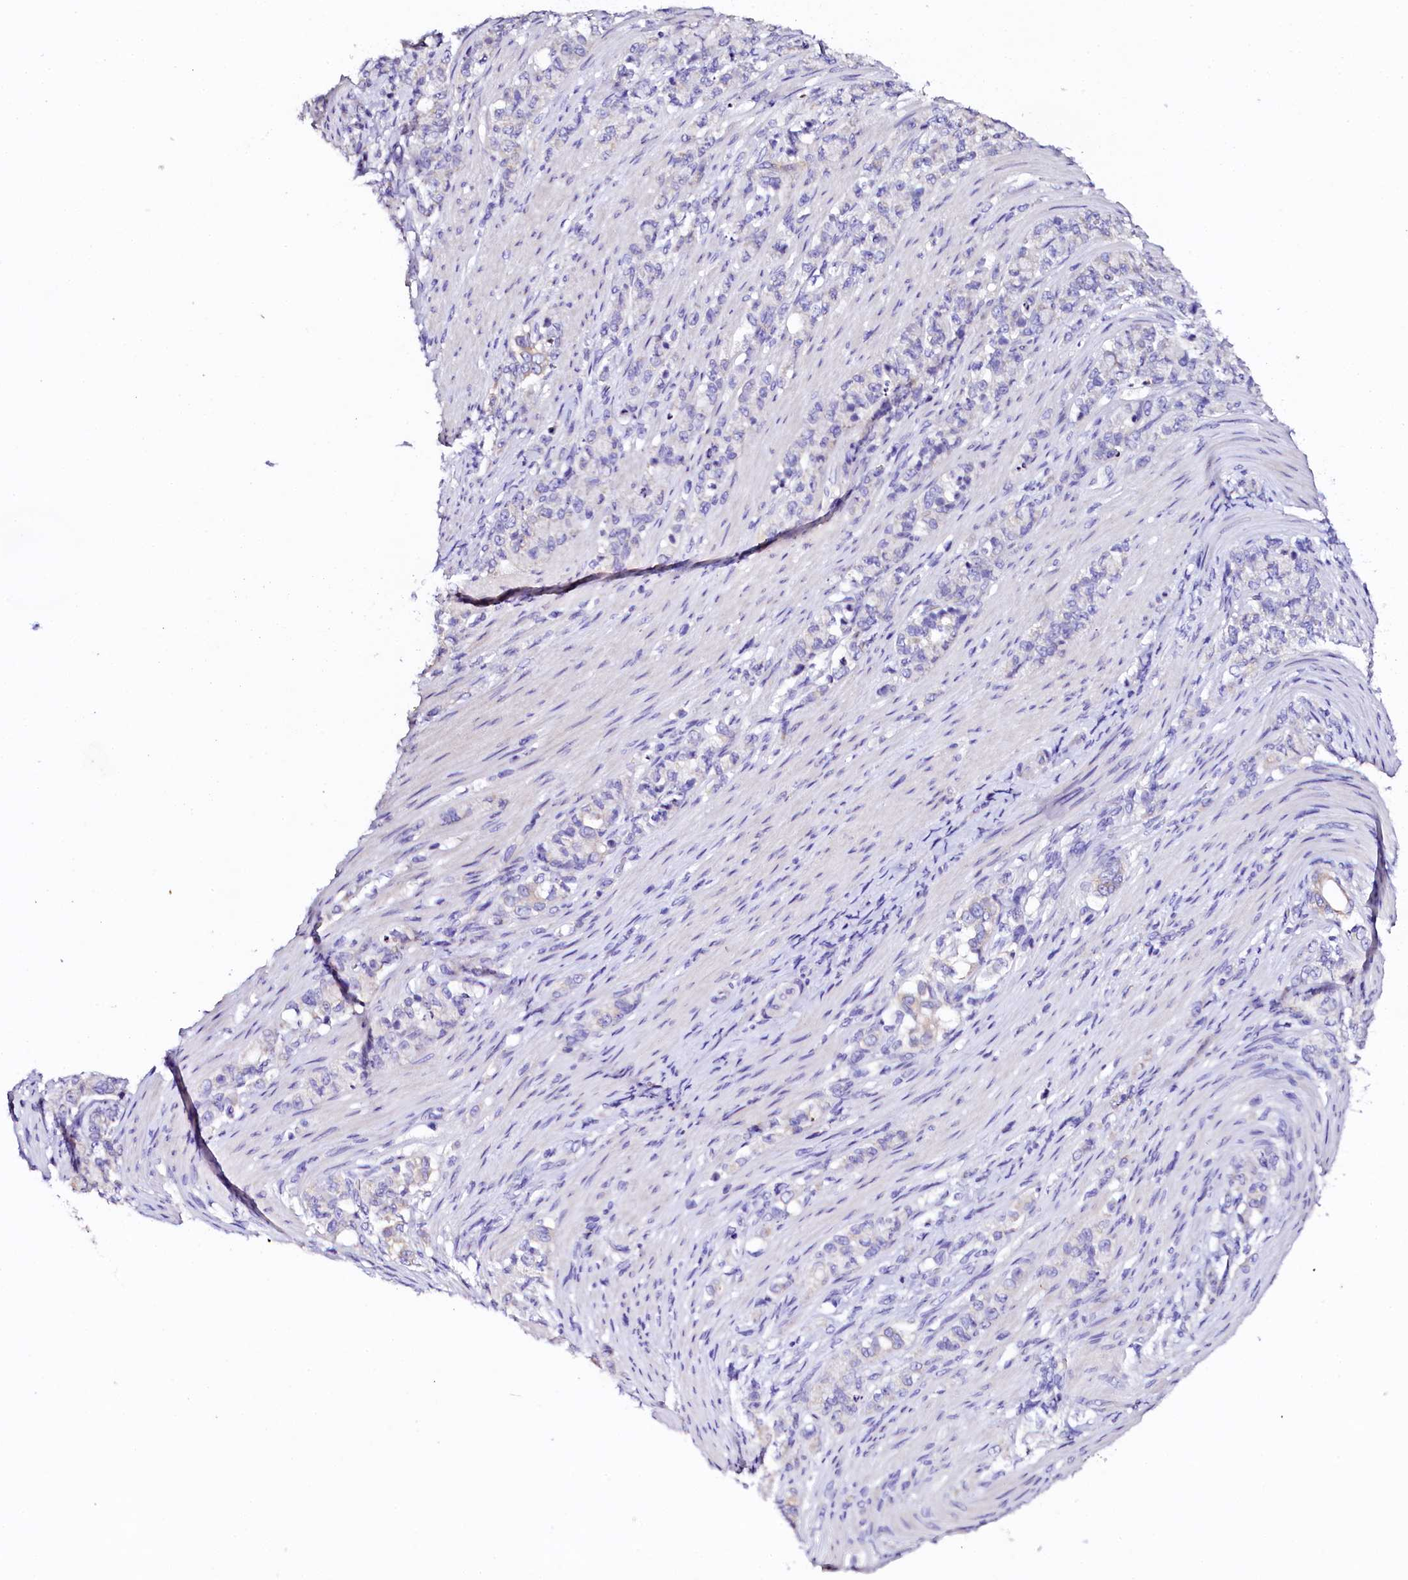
{"staining": {"intensity": "negative", "quantity": "none", "location": "none"}, "tissue": "stomach cancer", "cell_type": "Tumor cells", "image_type": "cancer", "snomed": [{"axis": "morphology", "description": "Adenocarcinoma, NOS"}, {"axis": "topography", "description": "Stomach"}], "caption": "A high-resolution micrograph shows immunohistochemistry (IHC) staining of adenocarcinoma (stomach), which displays no significant positivity in tumor cells.", "gene": "NAA16", "patient": {"sex": "female", "age": 79}}